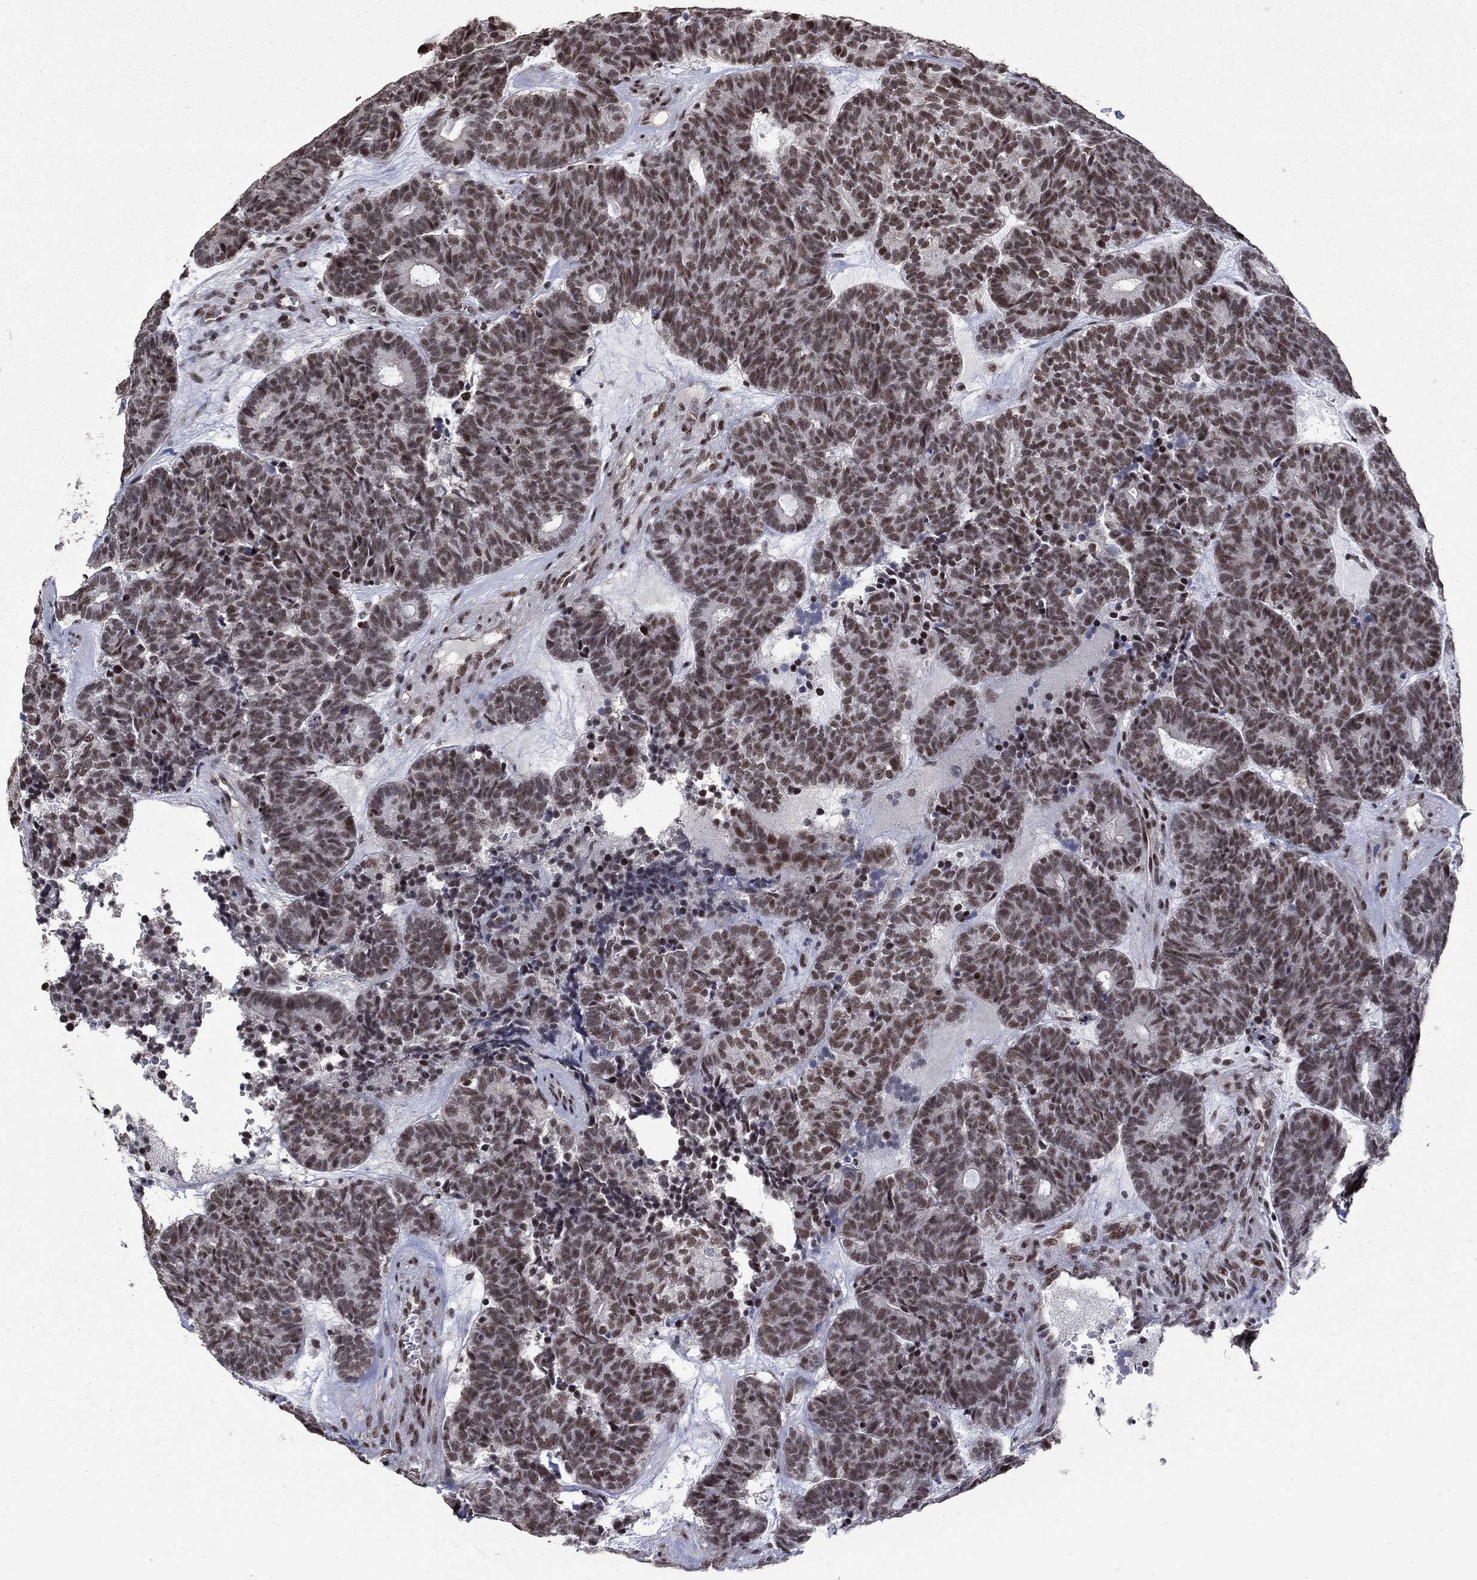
{"staining": {"intensity": "moderate", "quantity": ">75%", "location": "nuclear"}, "tissue": "head and neck cancer", "cell_type": "Tumor cells", "image_type": "cancer", "snomed": [{"axis": "morphology", "description": "Adenocarcinoma, NOS"}, {"axis": "topography", "description": "Head-Neck"}], "caption": "IHC photomicrograph of head and neck cancer (adenocarcinoma) stained for a protein (brown), which shows medium levels of moderate nuclear positivity in about >75% of tumor cells.", "gene": "PNISR", "patient": {"sex": "female", "age": 81}}